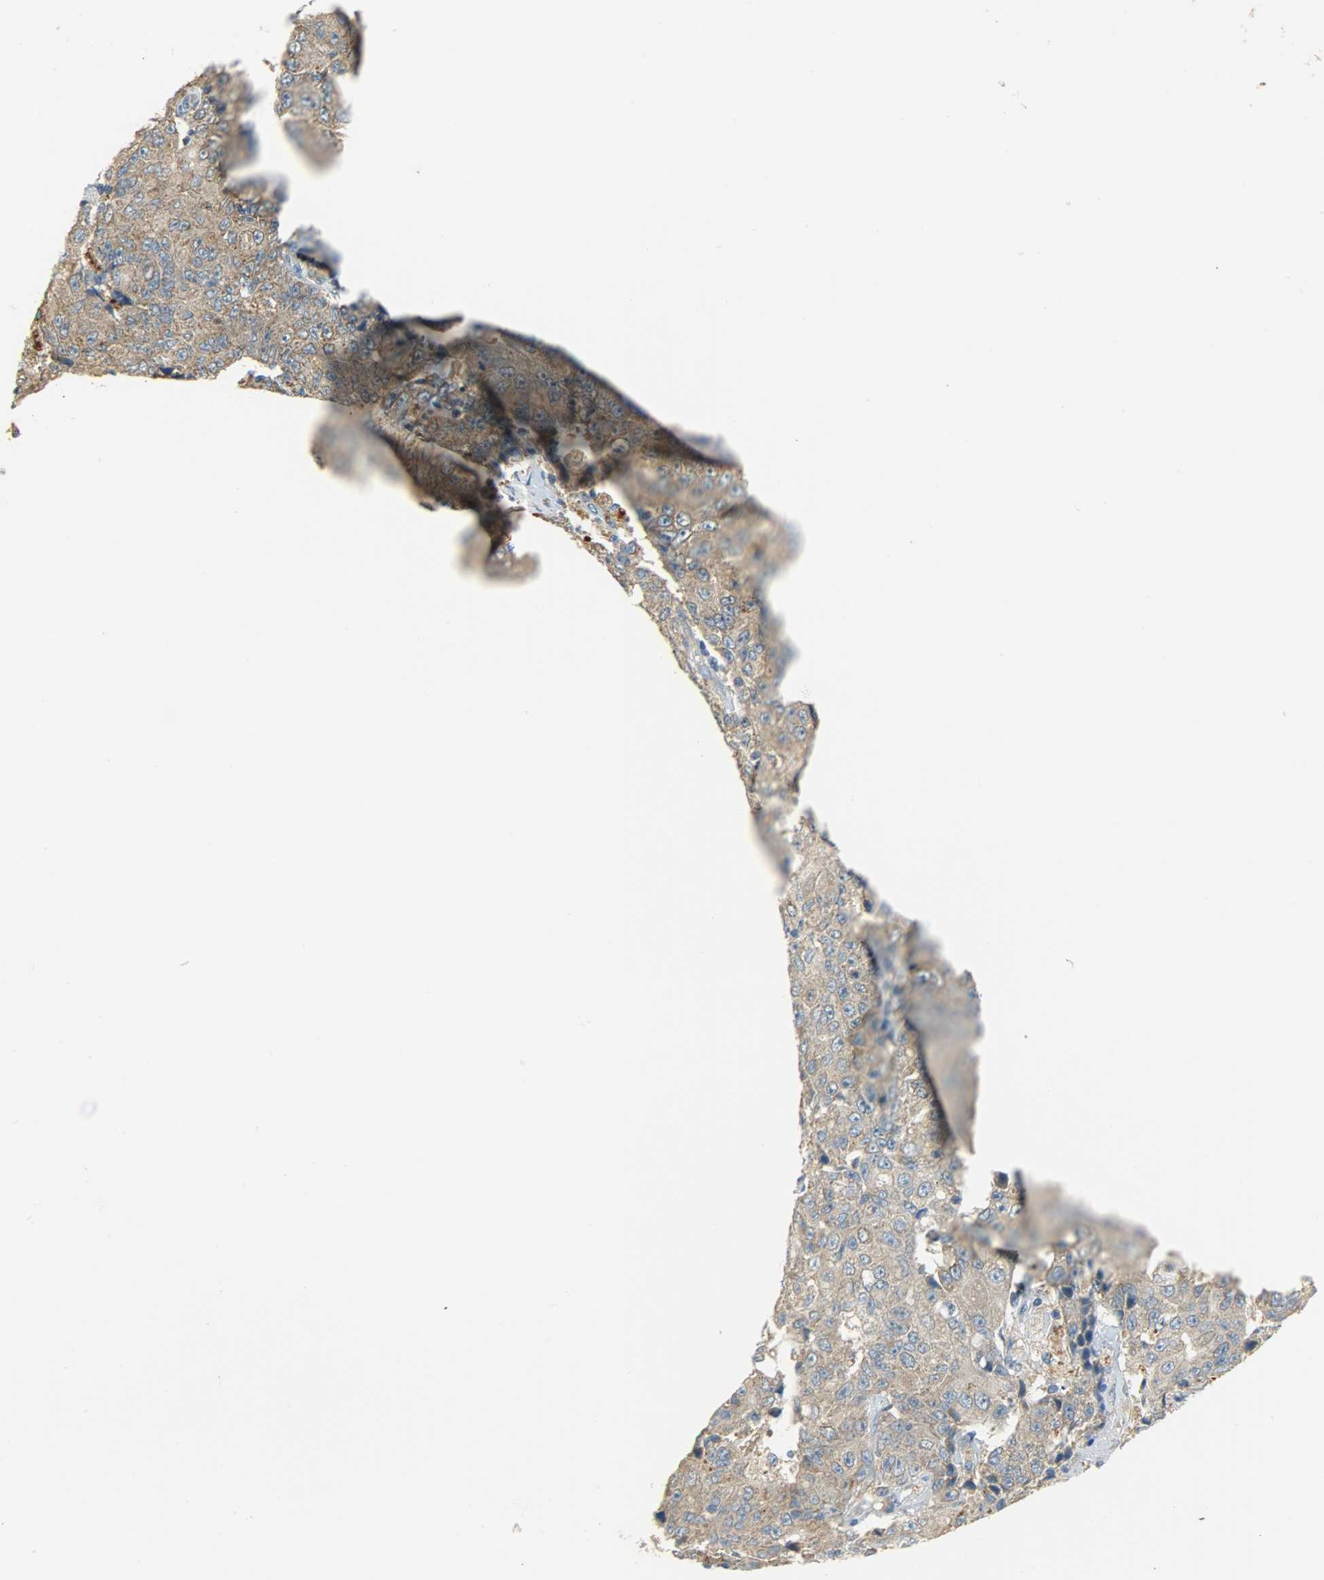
{"staining": {"intensity": "moderate", "quantity": ">75%", "location": "cytoplasmic/membranous"}, "tissue": "ovarian cancer", "cell_type": "Tumor cells", "image_type": "cancer", "snomed": [{"axis": "morphology", "description": "Carcinoma, endometroid"}, {"axis": "topography", "description": "Ovary"}], "caption": "IHC (DAB) staining of ovarian cancer (endometroid carcinoma) shows moderate cytoplasmic/membranous protein staining in about >75% of tumor cells.", "gene": "C1orf198", "patient": {"sex": "female", "age": 42}}